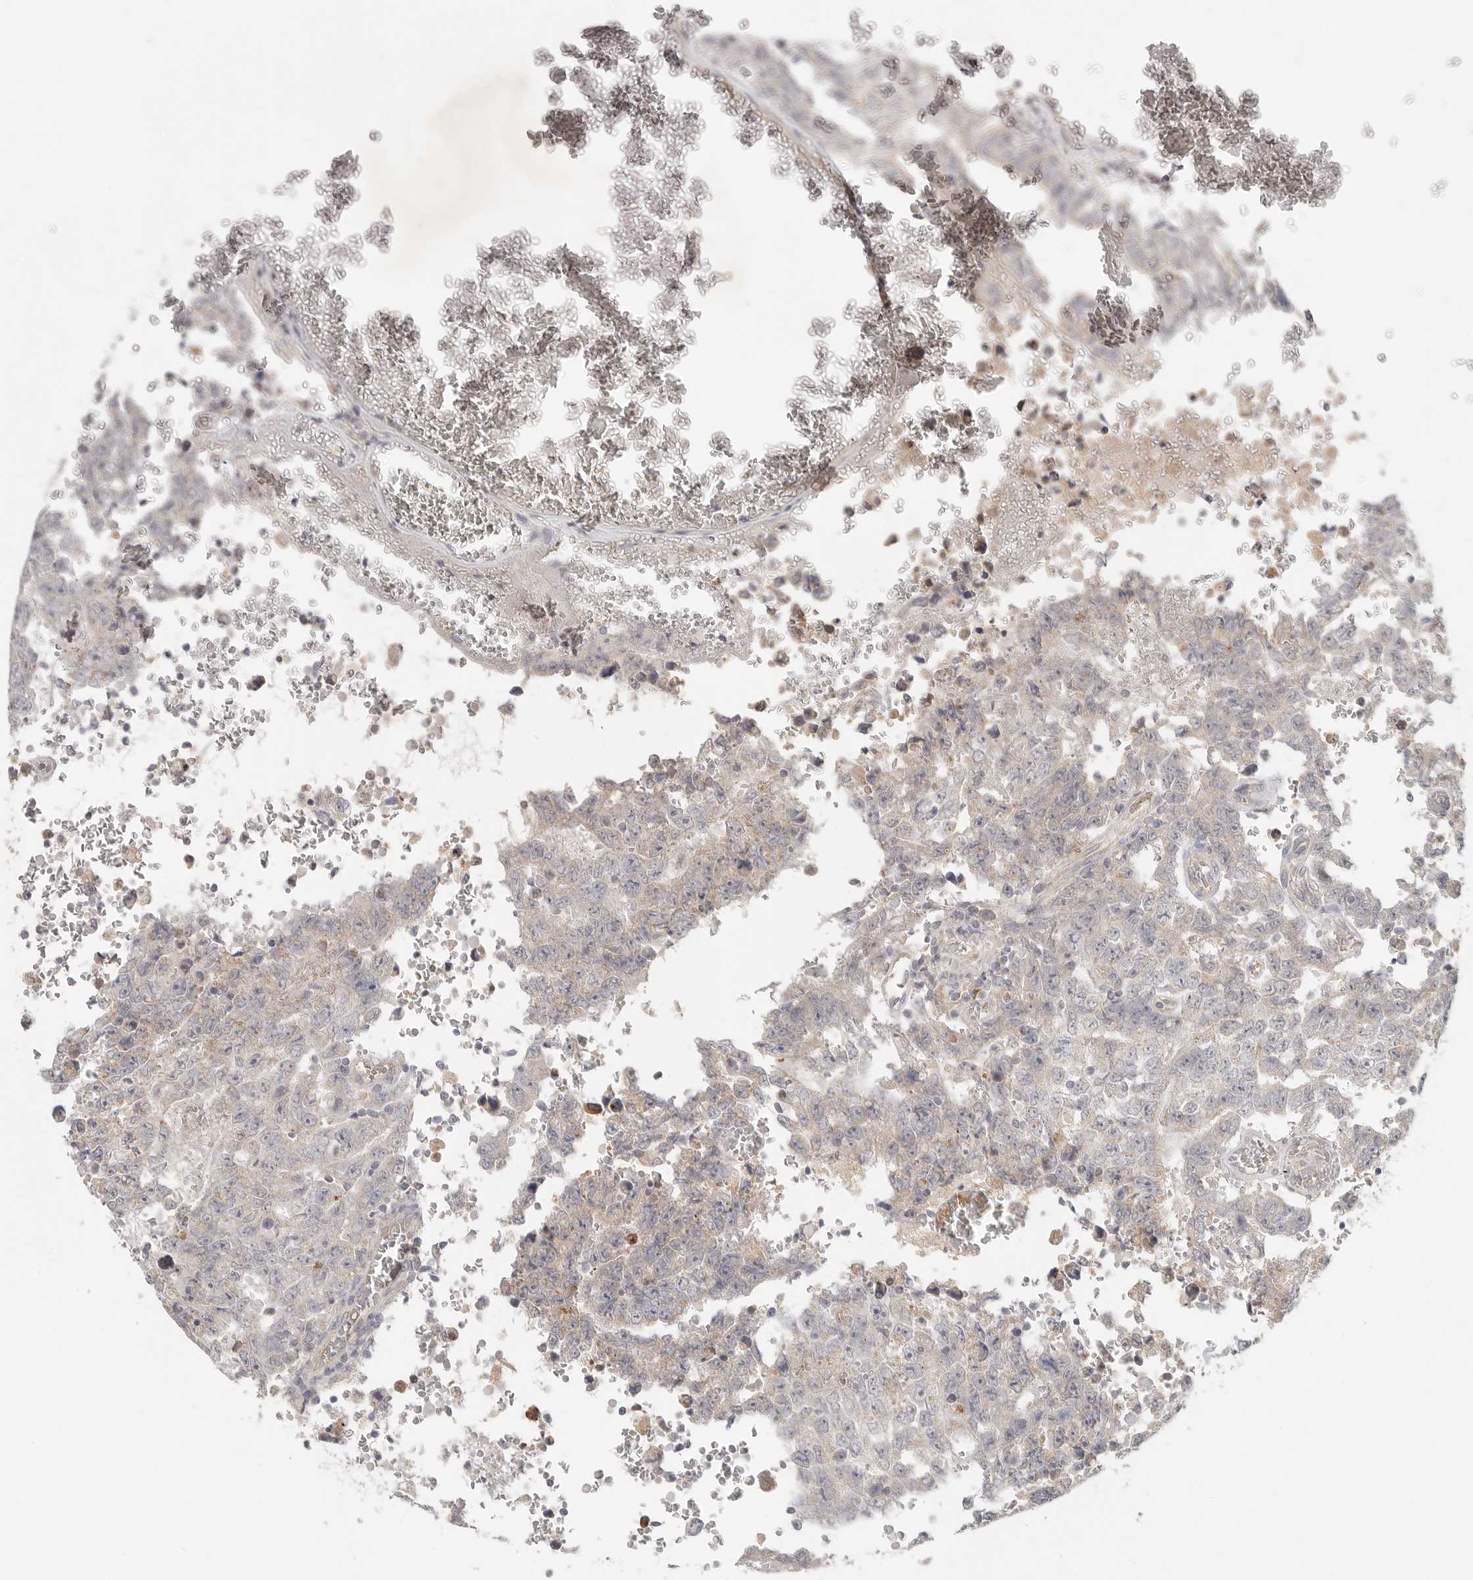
{"staining": {"intensity": "negative", "quantity": "none", "location": "none"}, "tissue": "testis cancer", "cell_type": "Tumor cells", "image_type": "cancer", "snomed": [{"axis": "morphology", "description": "Carcinoma, Embryonal, NOS"}, {"axis": "topography", "description": "Testis"}], "caption": "High magnification brightfield microscopy of testis cancer (embryonal carcinoma) stained with DAB (3,3'-diaminobenzidine) (brown) and counterstained with hematoxylin (blue): tumor cells show no significant positivity.", "gene": "SLC25A36", "patient": {"sex": "male", "age": 26}}